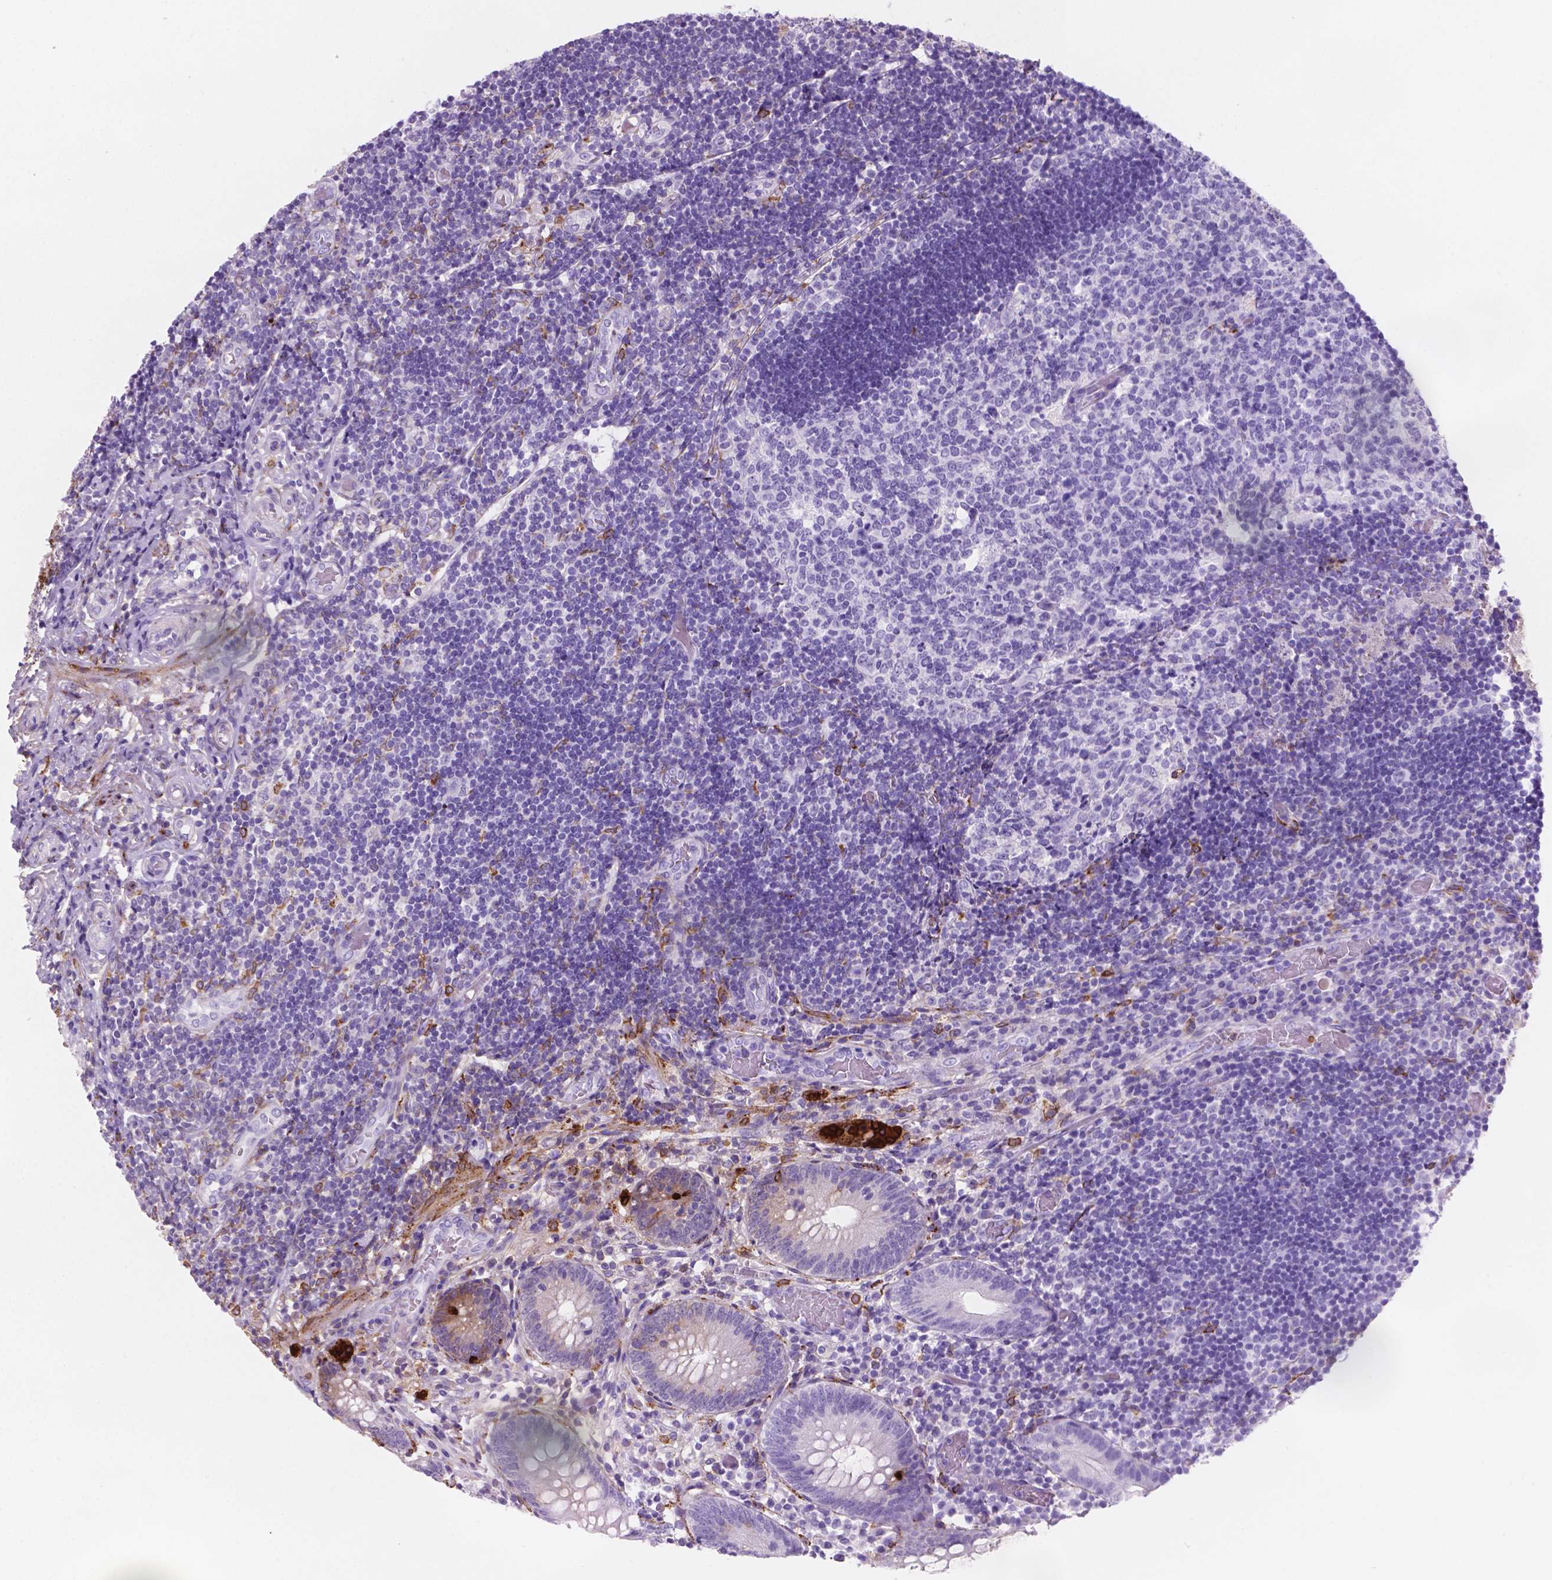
{"staining": {"intensity": "strong", "quantity": "<25%", "location": "cytoplasmic/membranous"}, "tissue": "appendix", "cell_type": "Glandular cells", "image_type": "normal", "snomed": [{"axis": "morphology", "description": "Normal tissue, NOS"}, {"axis": "topography", "description": "Appendix"}], "caption": "DAB immunohistochemical staining of benign appendix shows strong cytoplasmic/membranous protein expression in approximately <25% of glandular cells.", "gene": "MACF1", "patient": {"sex": "female", "age": 32}}